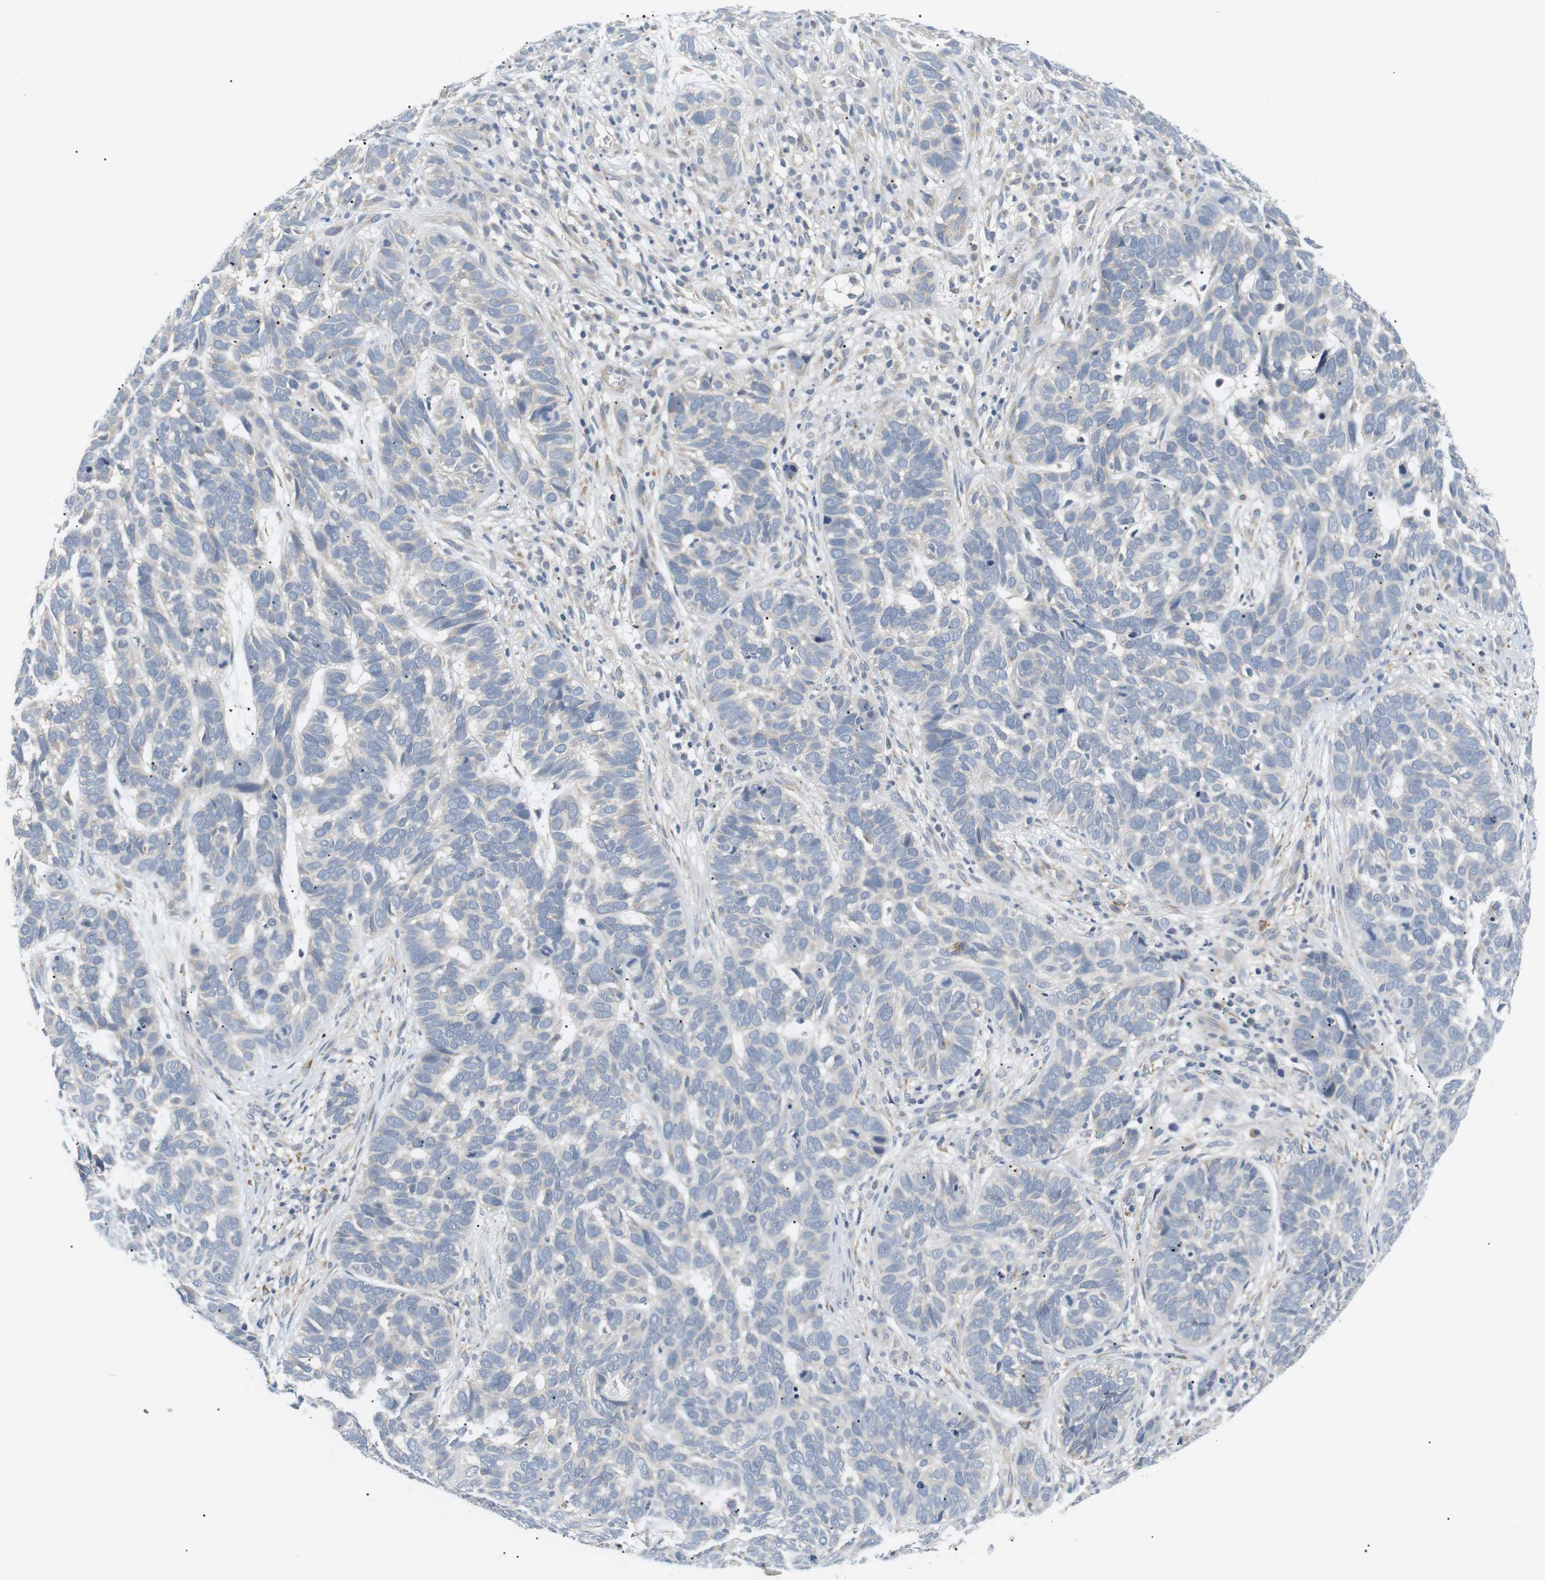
{"staining": {"intensity": "negative", "quantity": "none", "location": "none"}, "tissue": "skin cancer", "cell_type": "Tumor cells", "image_type": "cancer", "snomed": [{"axis": "morphology", "description": "Basal cell carcinoma"}, {"axis": "topography", "description": "Skin"}], "caption": "A high-resolution micrograph shows IHC staining of skin cancer (basal cell carcinoma), which reveals no significant positivity in tumor cells.", "gene": "EVA1C", "patient": {"sex": "male", "age": 87}}